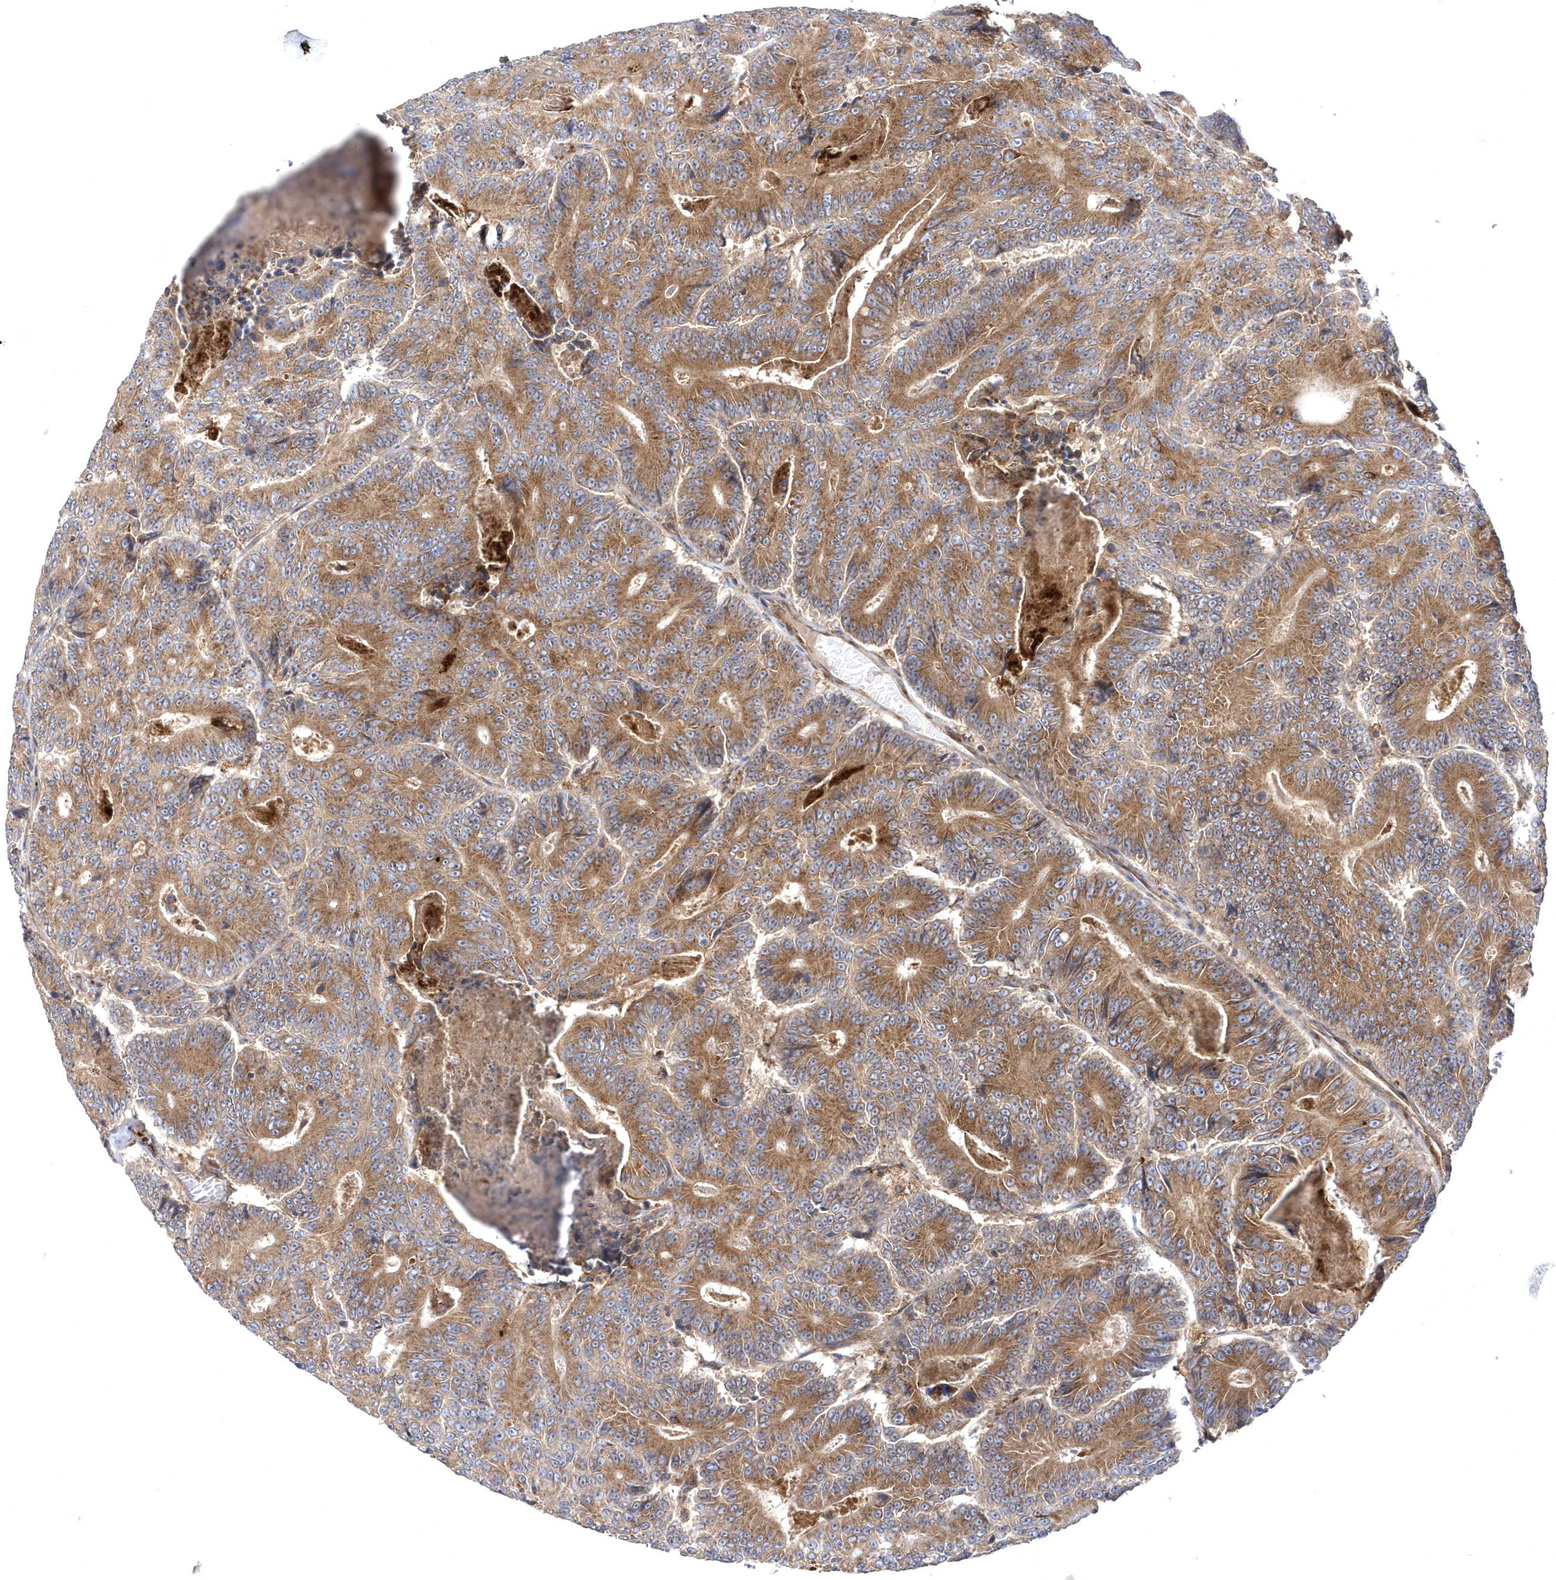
{"staining": {"intensity": "moderate", "quantity": ">75%", "location": "cytoplasmic/membranous"}, "tissue": "colorectal cancer", "cell_type": "Tumor cells", "image_type": "cancer", "snomed": [{"axis": "morphology", "description": "Adenocarcinoma, NOS"}, {"axis": "topography", "description": "Colon"}], "caption": "This is a histology image of immunohistochemistry (IHC) staining of adenocarcinoma (colorectal), which shows moderate staining in the cytoplasmic/membranous of tumor cells.", "gene": "COPB2", "patient": {"sex": "male", "age": 83}}